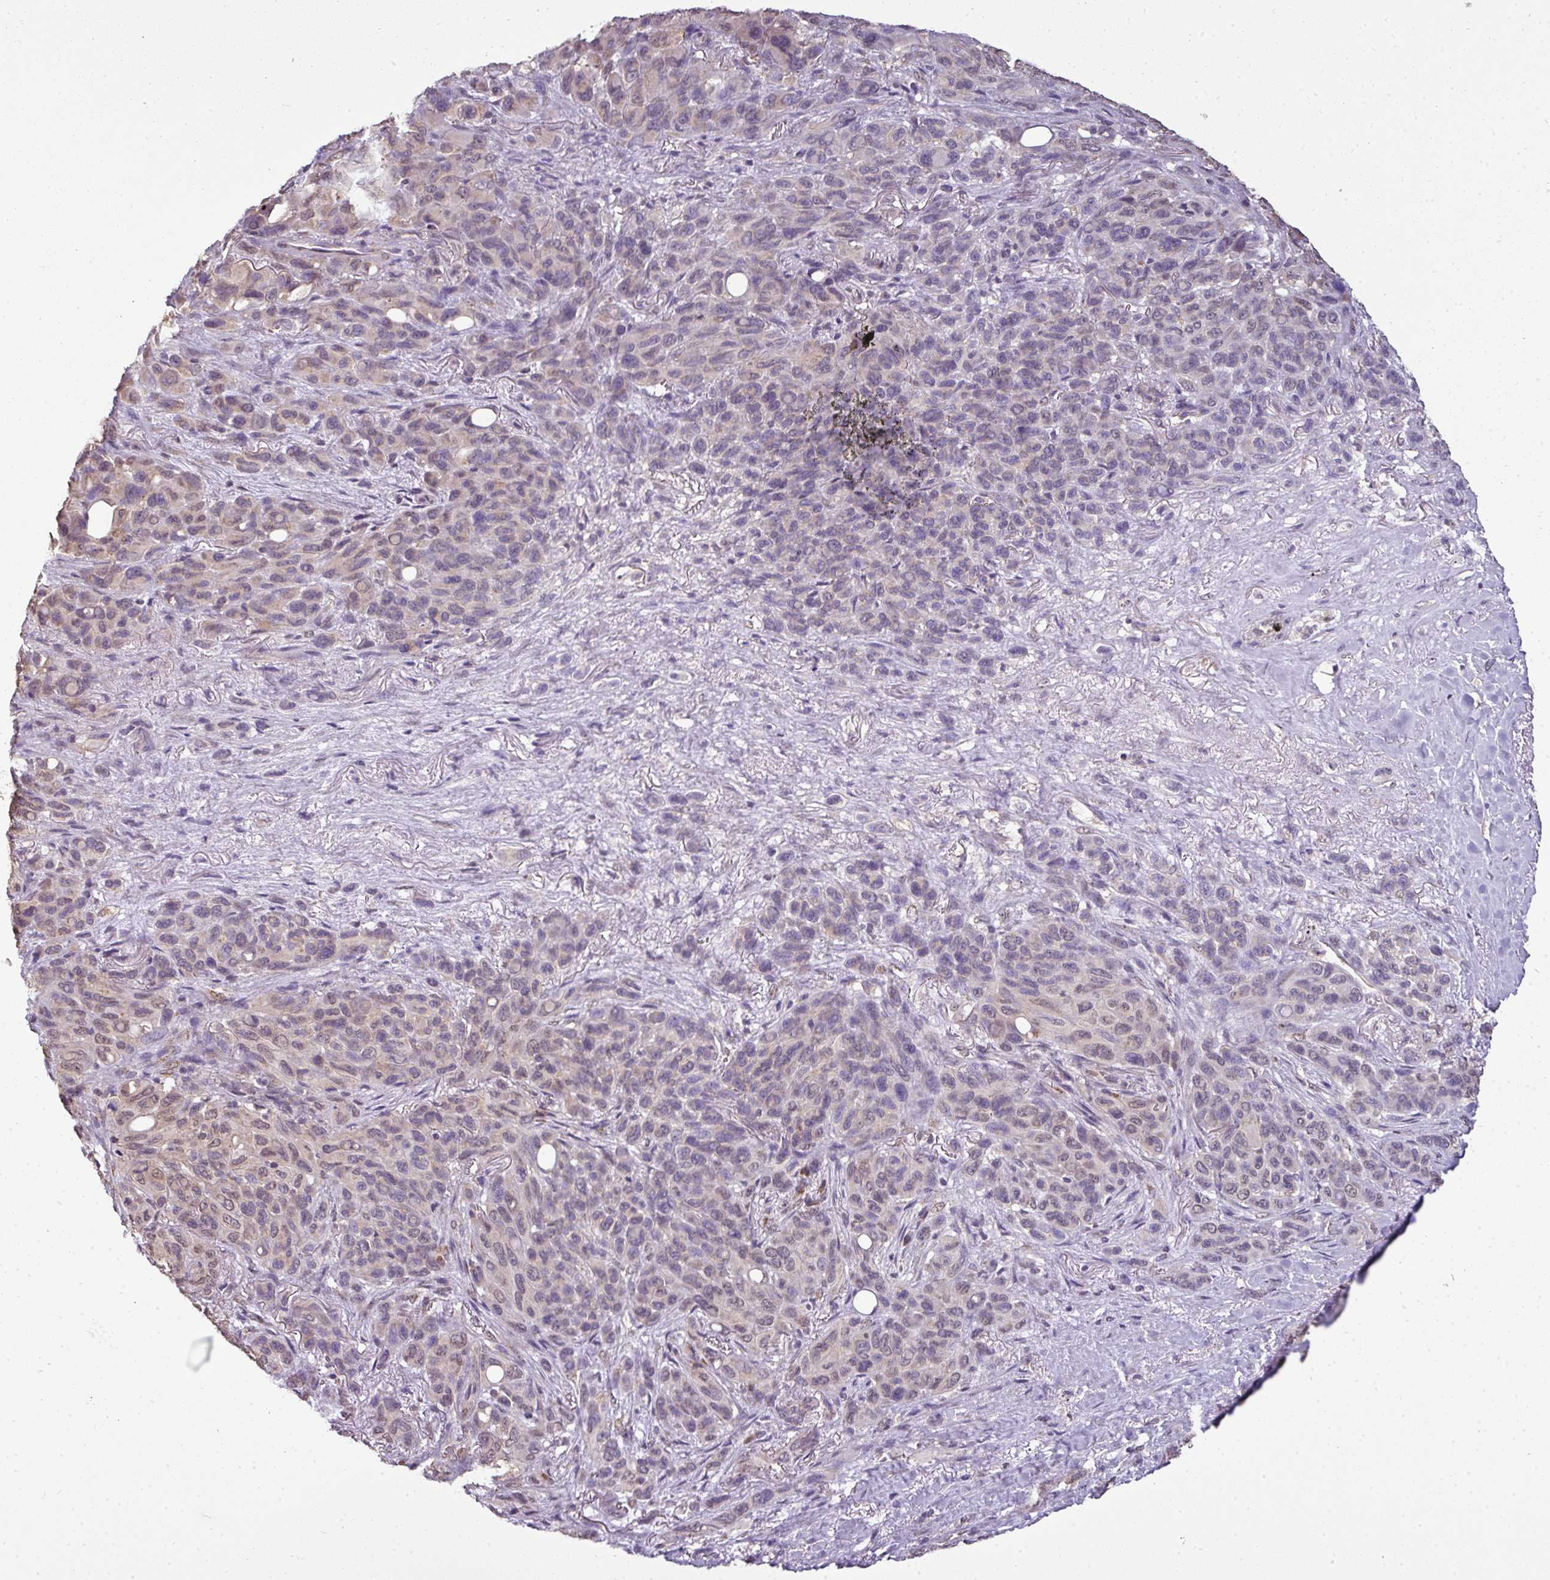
{"staining": {"intensity": "weak", "quantity": "<25%", "location": "nuclear"}, "tissue": "melanoma", "cell_type": "Tumor cells", "image_type": "cancer", "snomed": [{"axis": "morphology", "description": "Malignant melanoma, Metastatic site"}, {"axis": "topography", "description": "Lung"}], "caption": "A photomicrograph of melanoma stained for a protein exhibits no brown staining in tumor cells.", "gene": "JPH2", "patient": {"sex": "male", "age": 48}}